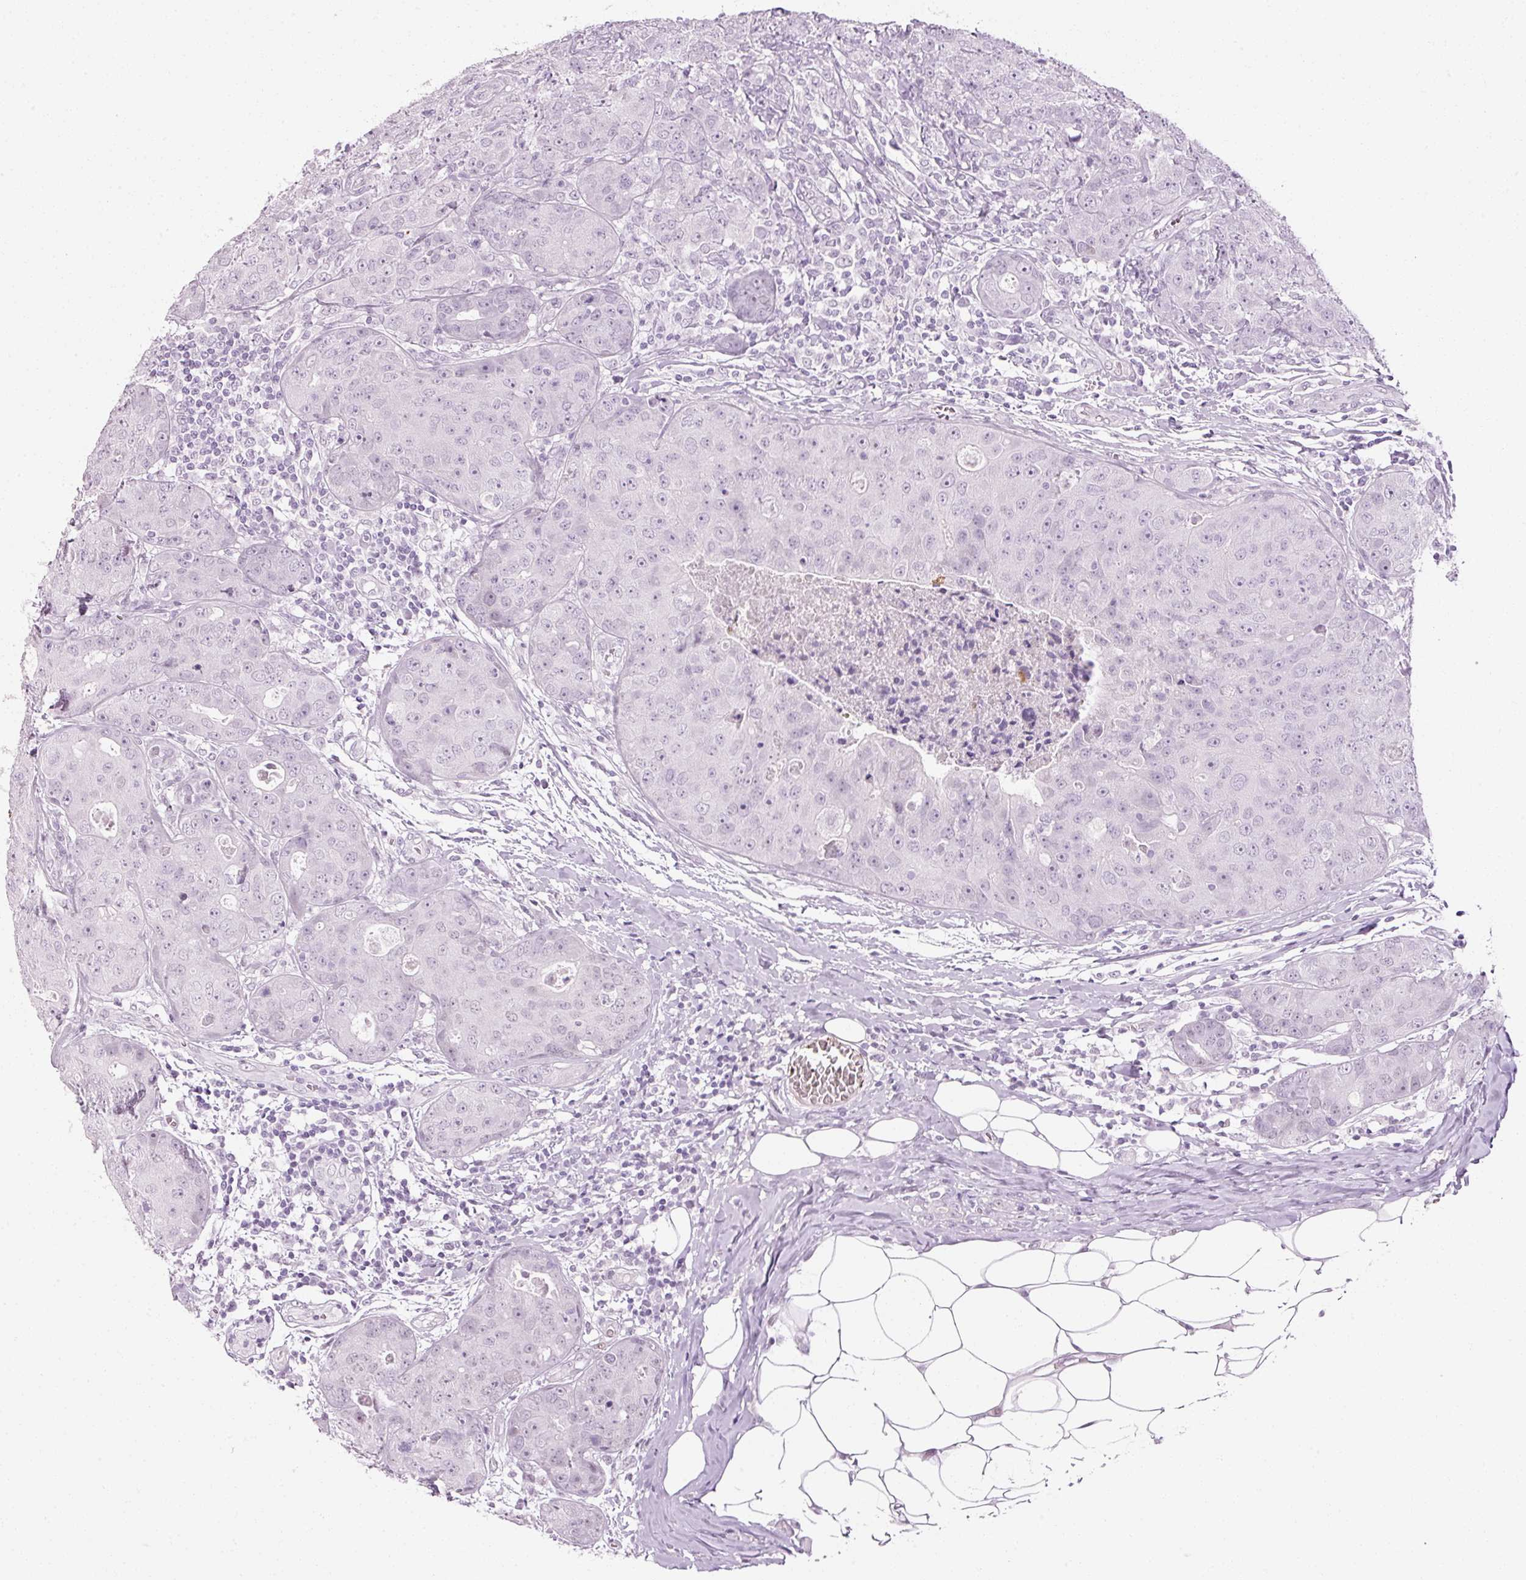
{"staining": {"intensity": "negative", "quantity": "none", "location": "none"}, "tissue": "breast cancer", "cell_type": "Tumor cells", "image_type": "cancer", "snomed": [{"axis": "morphology", "description": "Duct carcinoma"}, {"axis": "topography", "description": "Breast"}], "caption": "Tumor cells show no significant positivity in breast infiltrating ductal carcinoma.", "gene": "ANKRD20A1", "patient": {"sex": "female", "age": 43}}